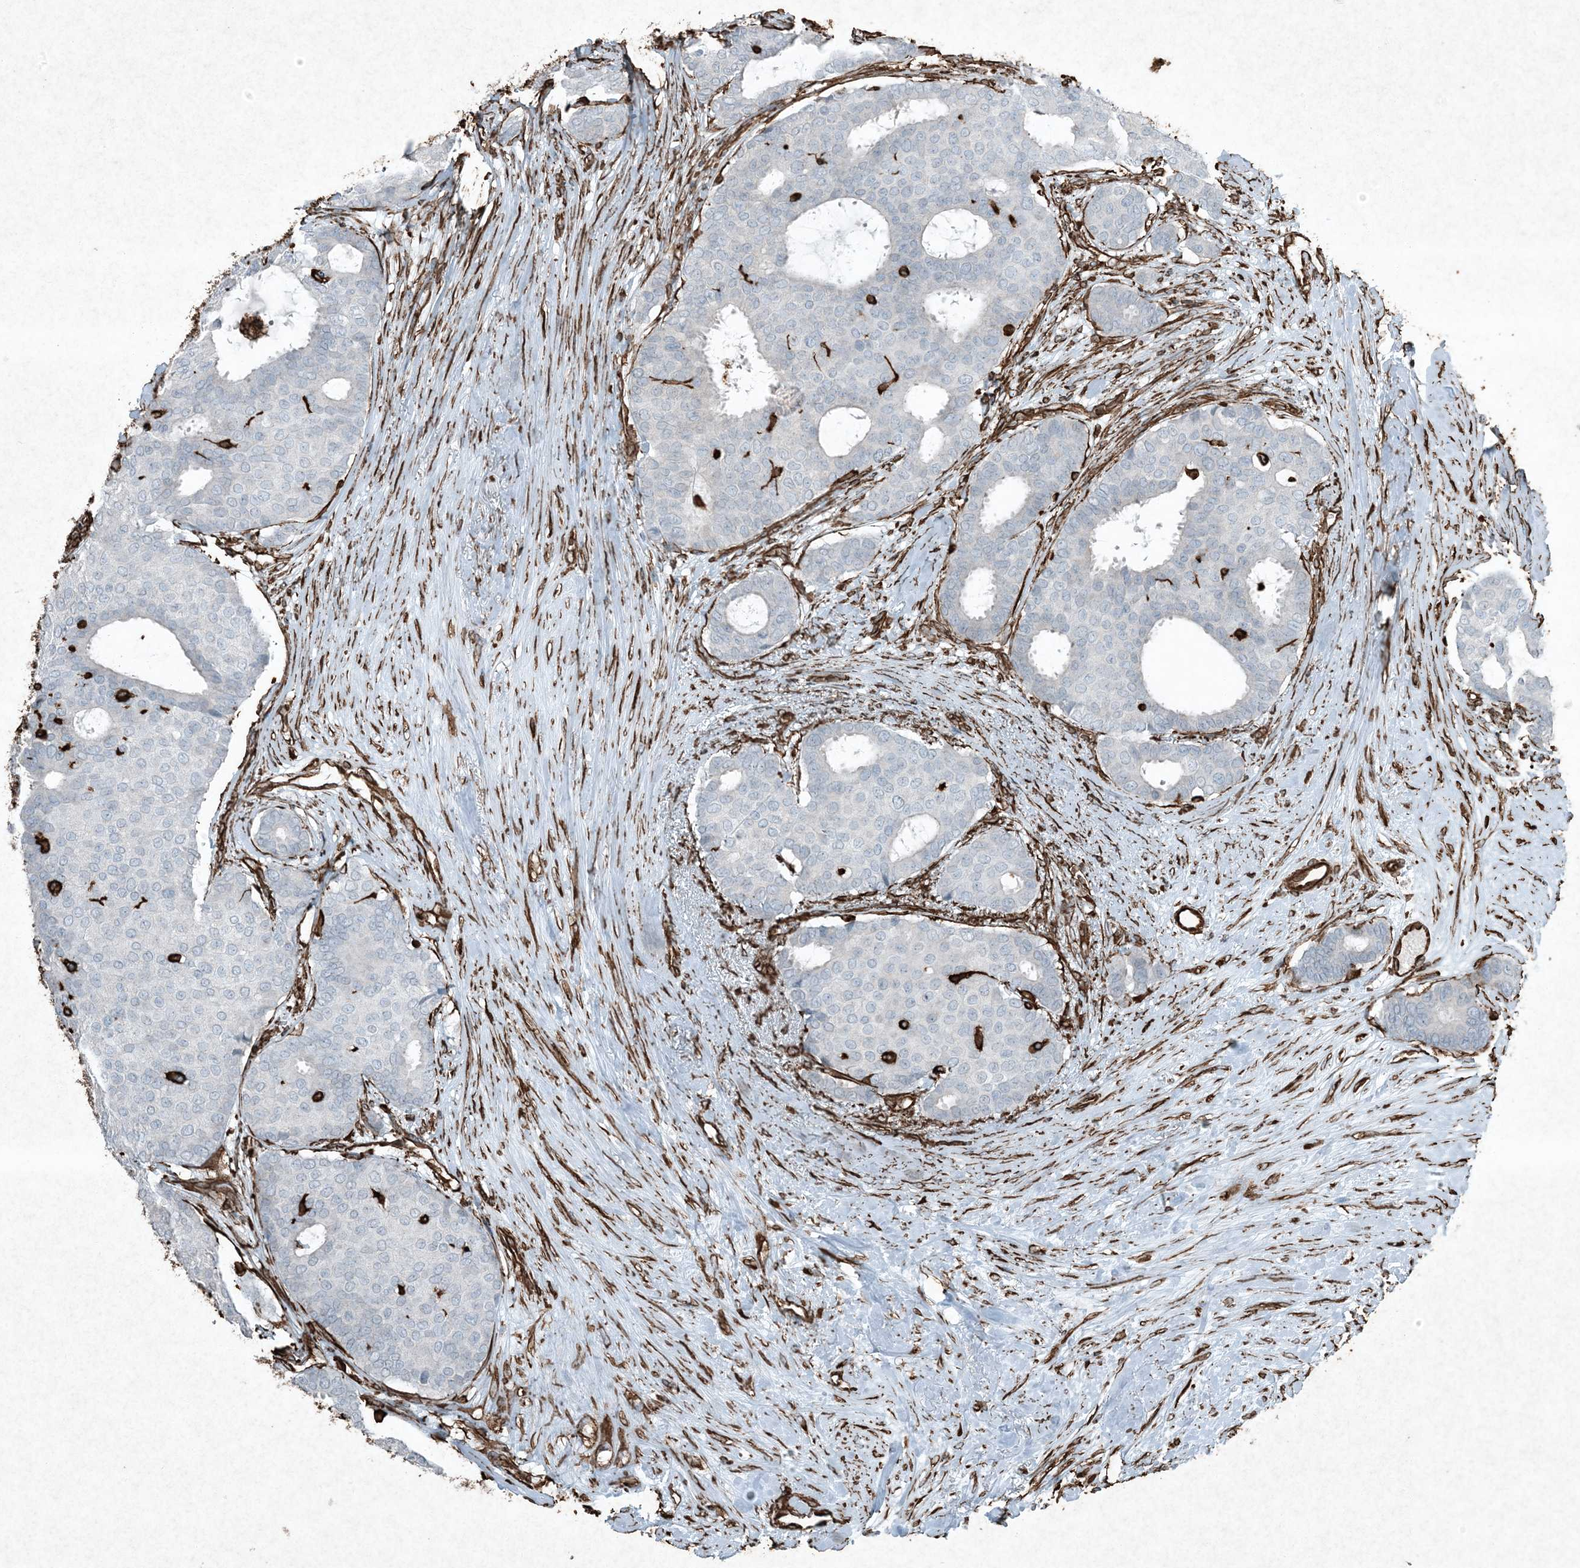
{"staining": {"intensity": "negative", "quantity": "none", "location": "none"}, "tissue": "breast cancer", "cell_type": "Tumor cells", "image_type": "cancer", "snomed": [{"axis": "morphology", "description": "Duct carcinoma"}, {"axis": "topography", "description": "Breast"}], "caption": "Immunohistochemistry of breast infiltrating ductal carcinoma shows no staining in tumor cells.", "gene": "RYK", "patient": {"sex": "female", "age": 75}}